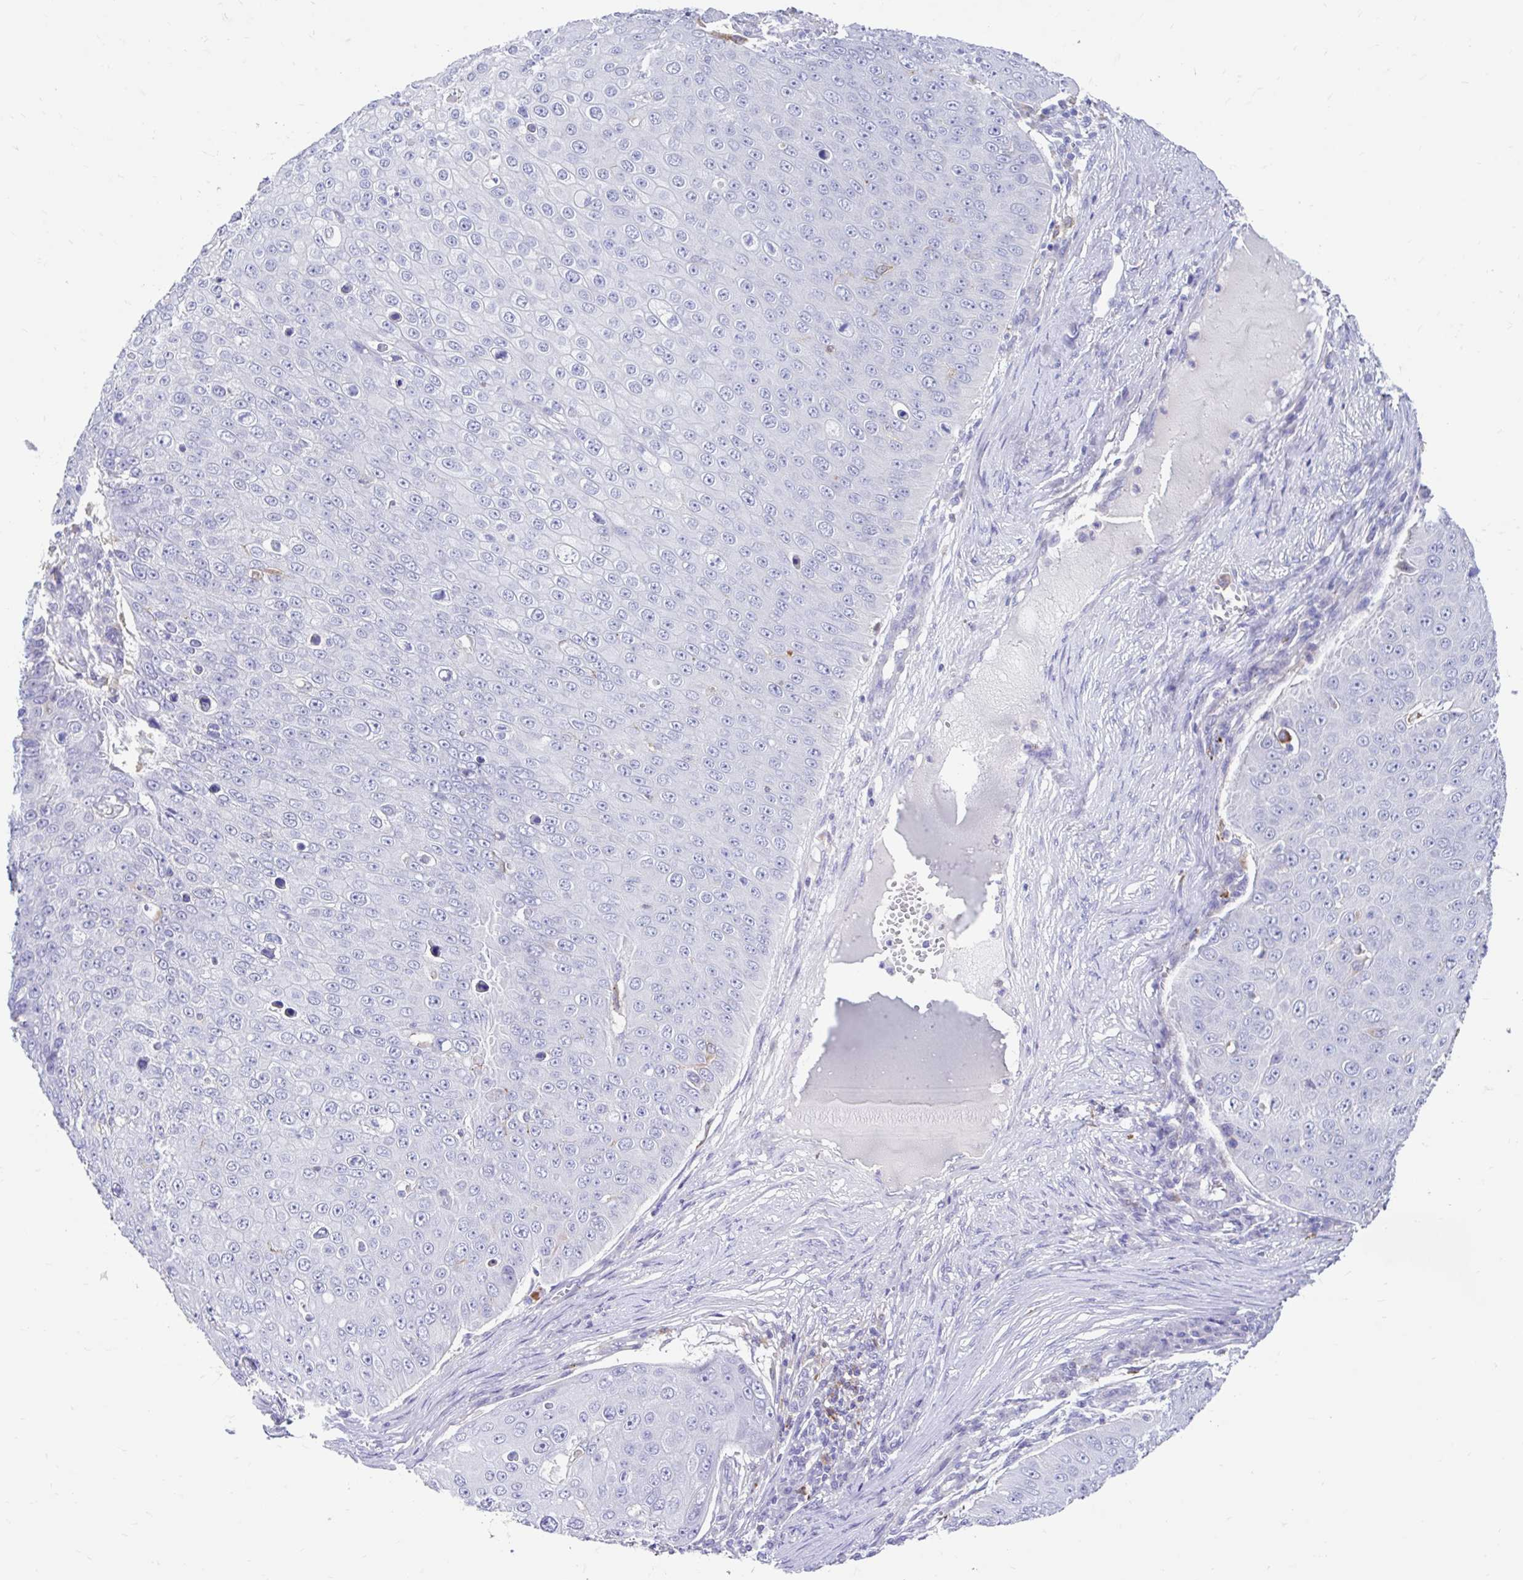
{"staining": {"intensity": "negative", "quantity": "none", "location": "none"}, "tissue": "skin cancer", "cell_type": "Tumor cells", "image_type": "cancer", "snomed": [{"axis": "morphology", "description": "Squamous cell carcinoma, NOS"}, {"axis": "topography", "description": "Skin"}], "caption": "This image is of squamous cell carcinoma (skin) stained with immunohistochemistry (IHC) to label a protein in brown with the nuclei are counter-stained blue. There is no expression in tumor cells.", "gene": "ZNF33A", "patient": {"sex": "male", "age": 71}}